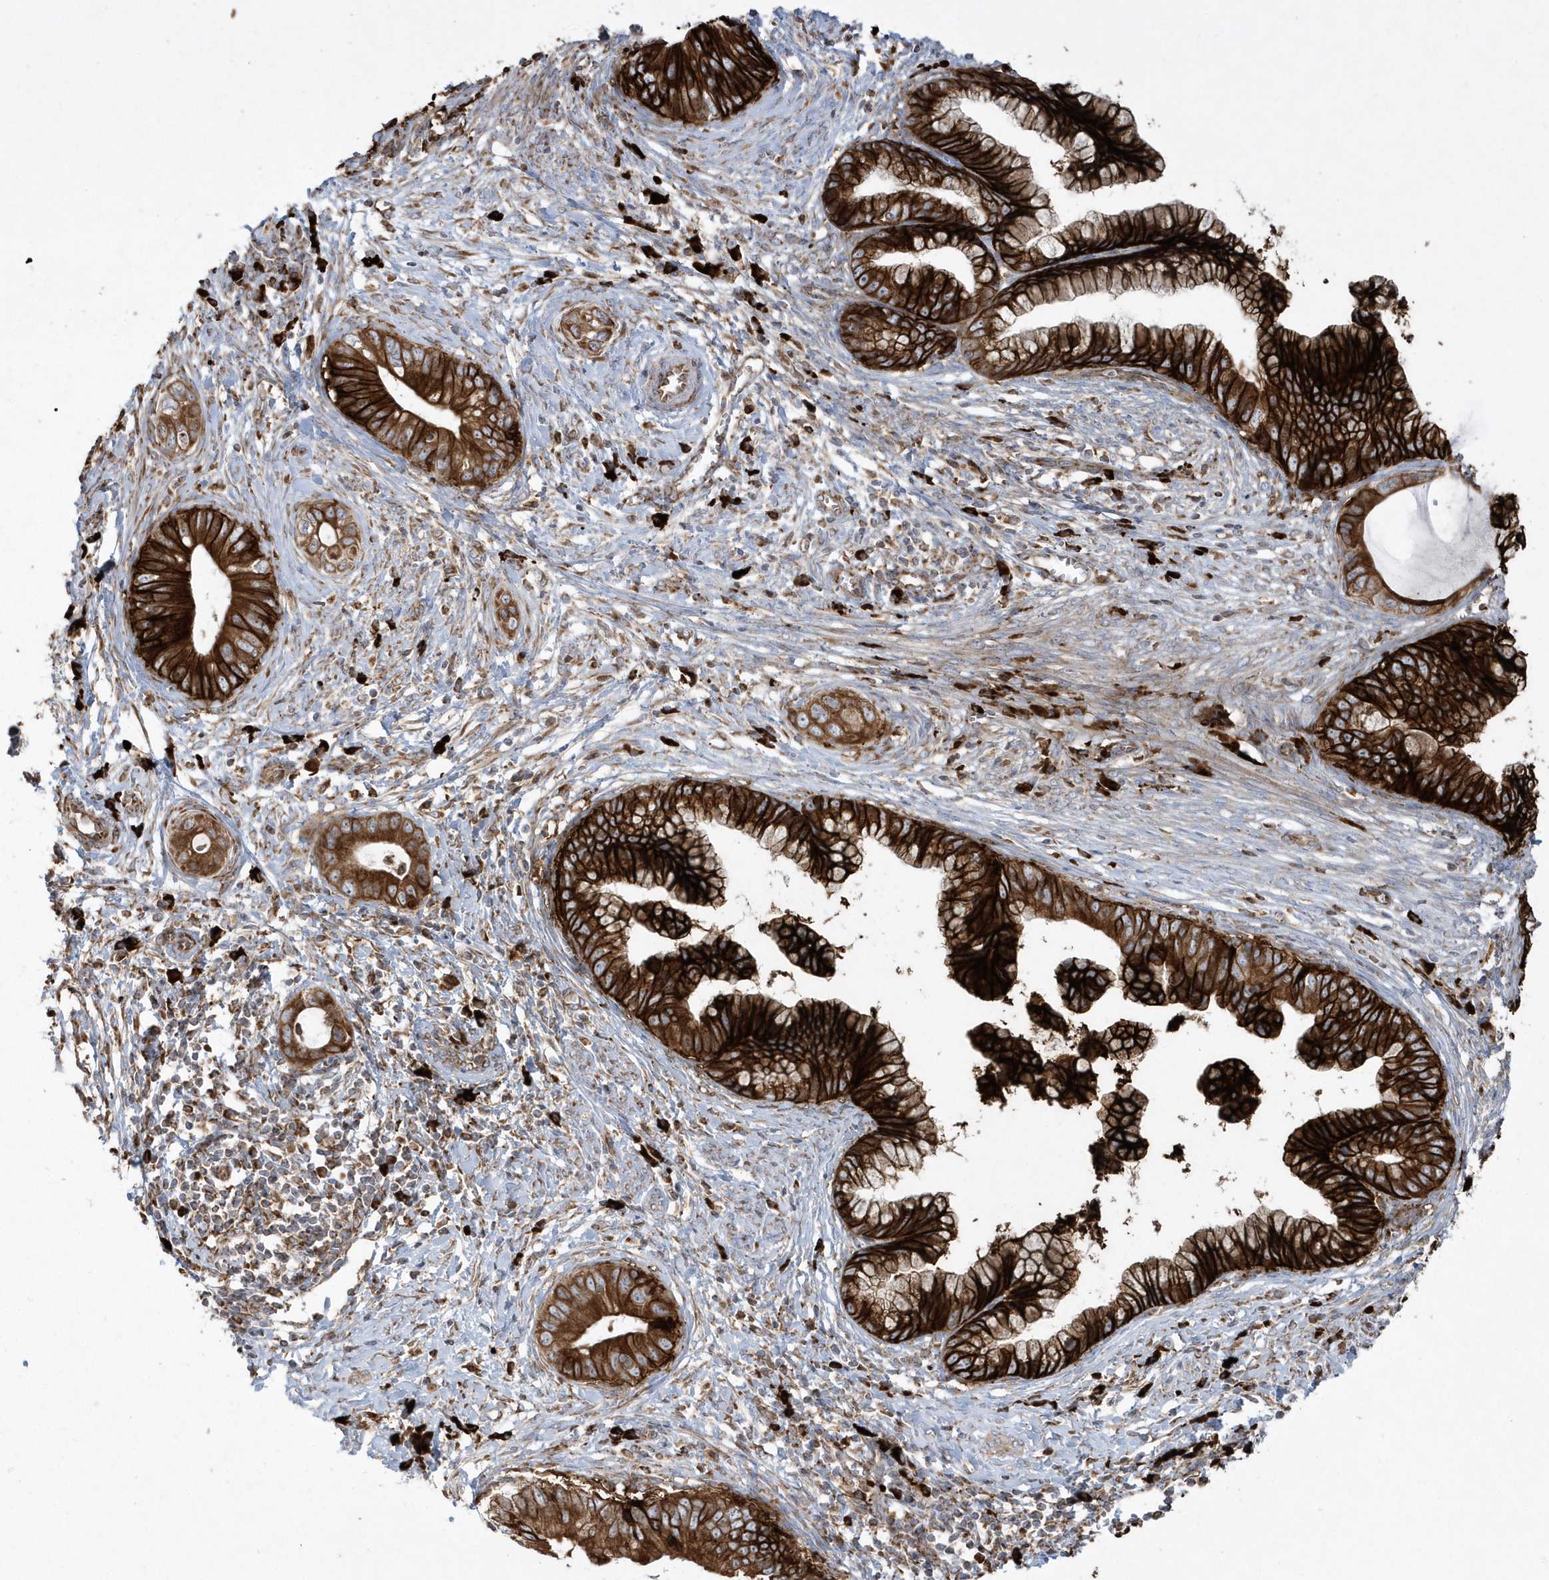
{"staining": {"intensity": "strong", "quantity": ">75%", "location": "cytoplasmic/membranous"}, "tissue": "cervical cancer", "cell_type": "Tumor cells", "image_type": "cancer", "snomed": [{"axis": "morphology", "description": "Adenocarcinoma, NOS"}, {"axis": "topography", "description": "Cervix"}], "caption": "The photomicrograph demonstrates immunohistochemical staining of cervical cancer. There is strong cytoplasmic/membranous expression is seen in about >75% of tumor cells.", "gene": "SH3BP2", "patient": {"sex": "female", "age": 44}}